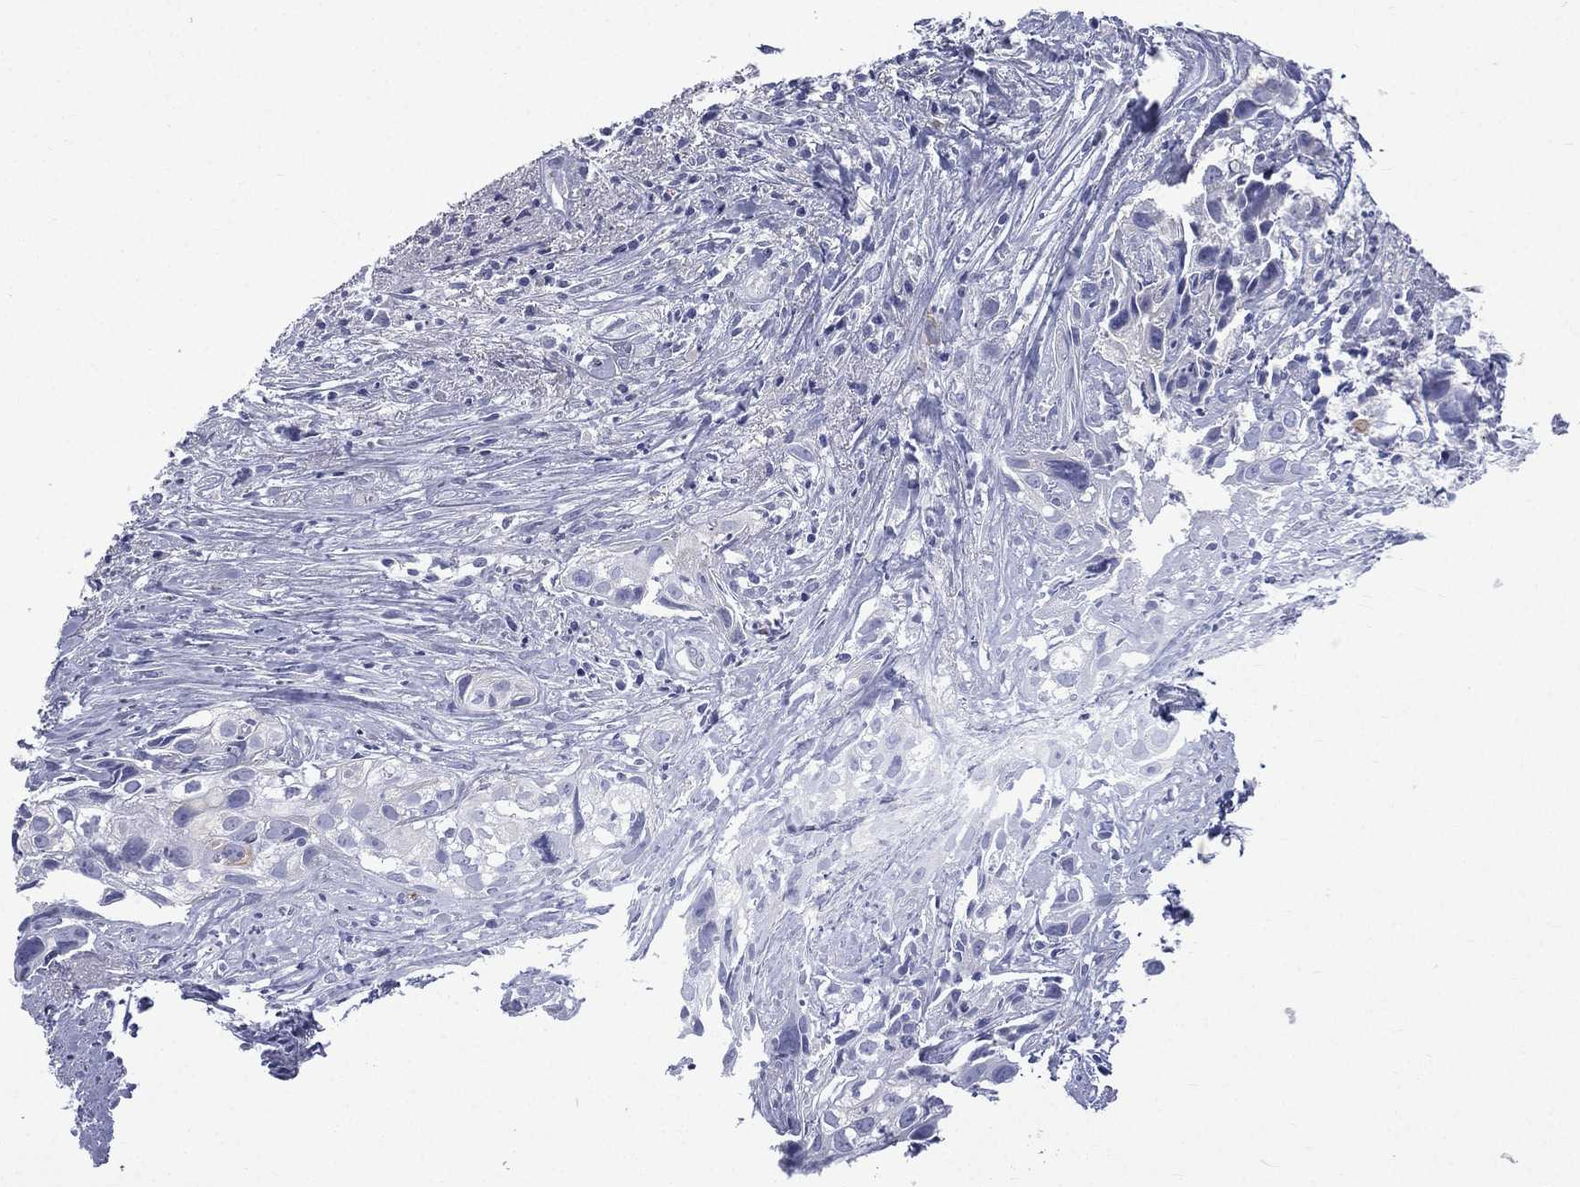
{"staining": {"intensity": "negative", "quantity": "none", "location": "none"}, "tissue": "cervical cancer", "cell_type": "Tumor cells", "image_type": "cancer", "snomed": [{"axis": "morphology", "description": "Squamous cell carcinoma, NOS"}, {"axis": "topography", "description": "Cervix"}], "caption": "Tumor cells show no significant staining in cervical squamous cell carcinoma.", "gene": "CES2", "patient": {"sex": "female", "age": 53}}